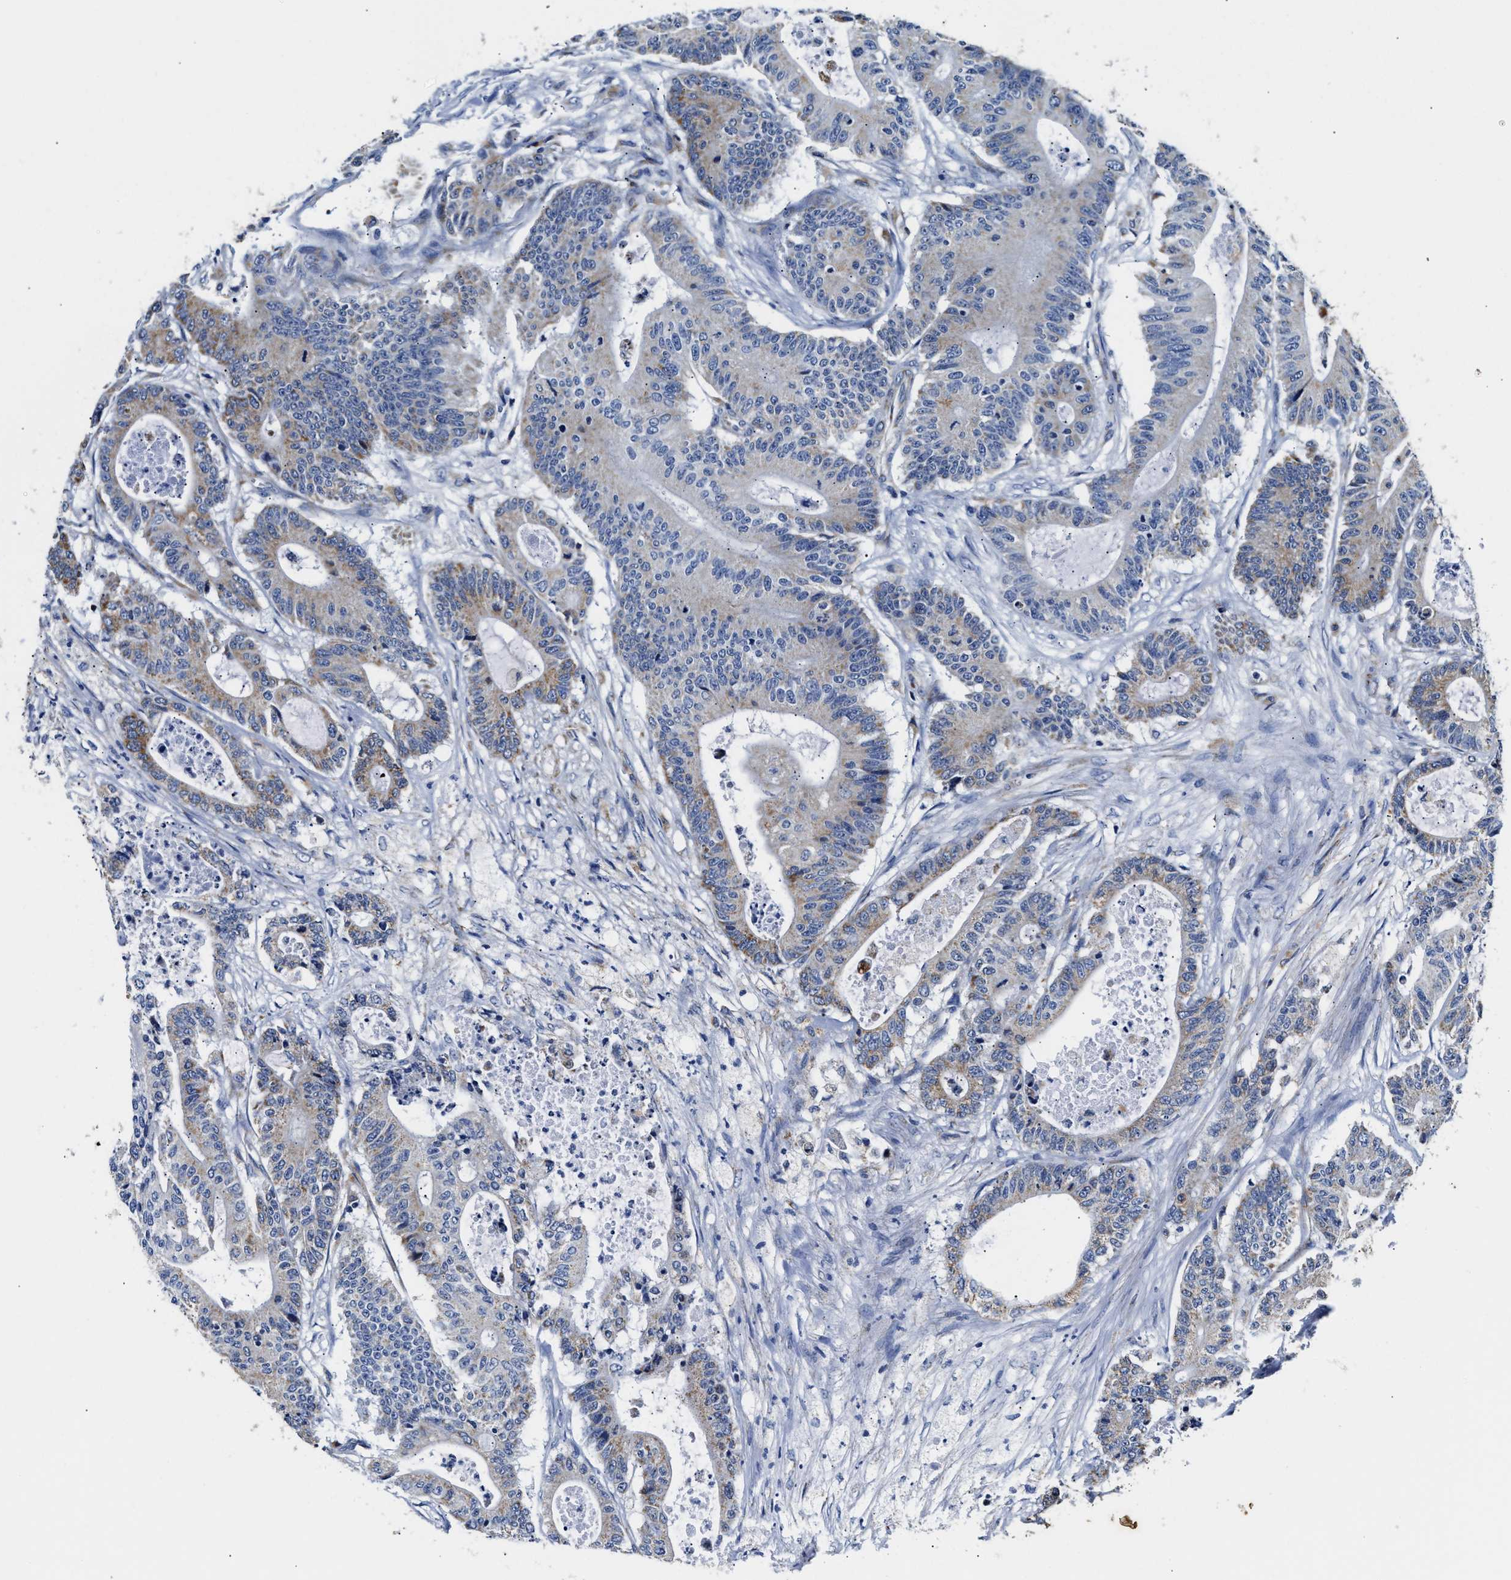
{"staining": {"intensity": "weak", "quantity": "25%-75%", "location": "cytoplasmic/membranous"}, "tissue": "colorectal cancer", "cell_type": "Tumor cells", "image_type": "cancer", "snomed": [{"axis": "morphology", "description": "Adenocarcinoma, NOS"}, {"axis": "topography", "description": "Colon"}], "caption": "Human adenocarcinoma (colorectal) stained with a protein marker reveals weak staining in tumor cells.", "gene": "ACADVL", "patient": {"sex": "female", "age": 84}}